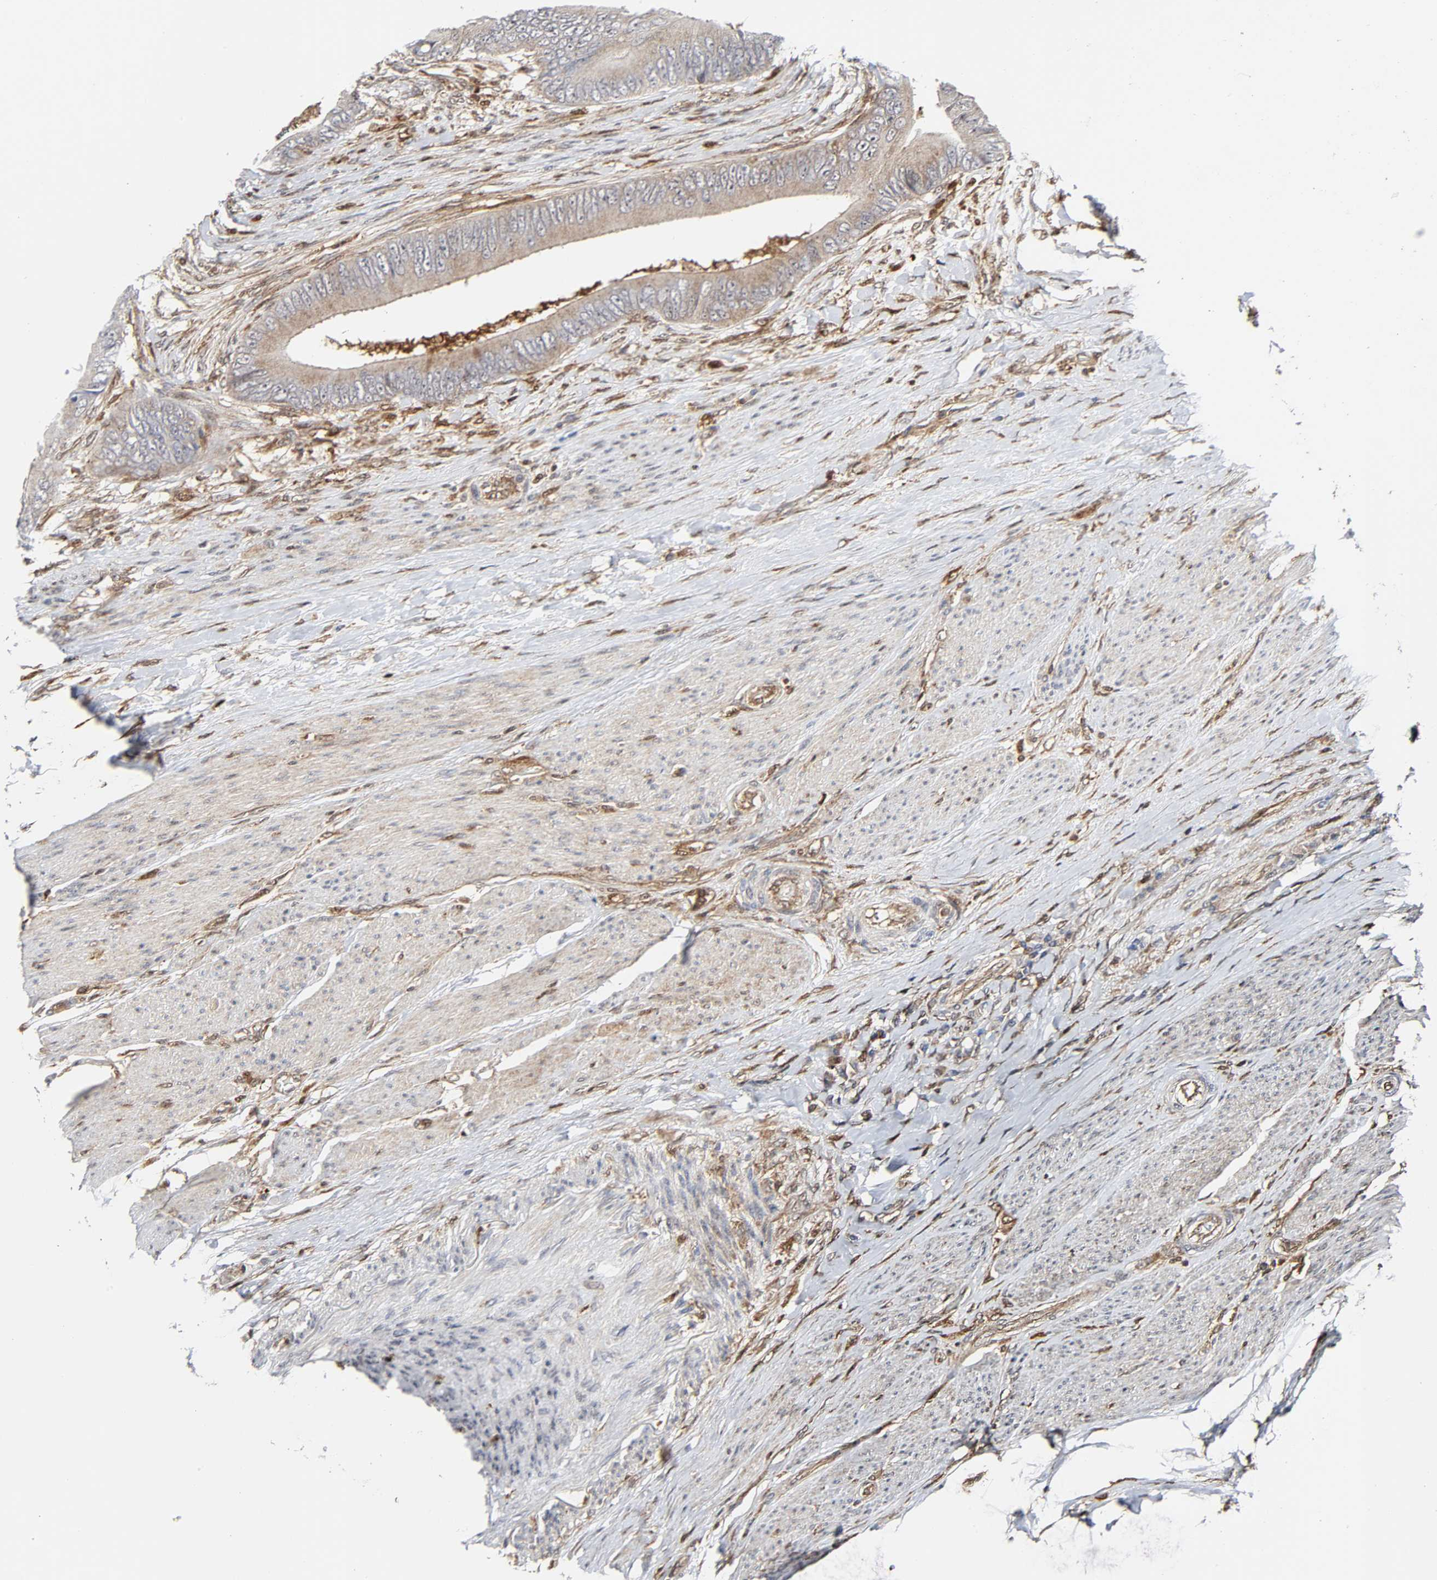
{"staining": {"intensity": "weak", "quantity": "25%-75%", "location": "cytoplasmic/membranous"}, "tissue": "colorectal cancer", "cell_type": "Tumor cells", "image_type": "cancer", "snomed": [{"axis": "morphology", "description": "Adenocarcinoma, NOS"}, {"axis": "topography", "description": "Rectum"}], "caption": "A high-resolution photomicrograph shows immunohistochemistry staining of colorectal cancer (adenocarcinoma), which demonstrates weak cytoplasmic/membranous expression in approximately 25%-75% of tumor cells.", "gene": "MAPK1", "patient": {"sex": "female", "age": 77}}